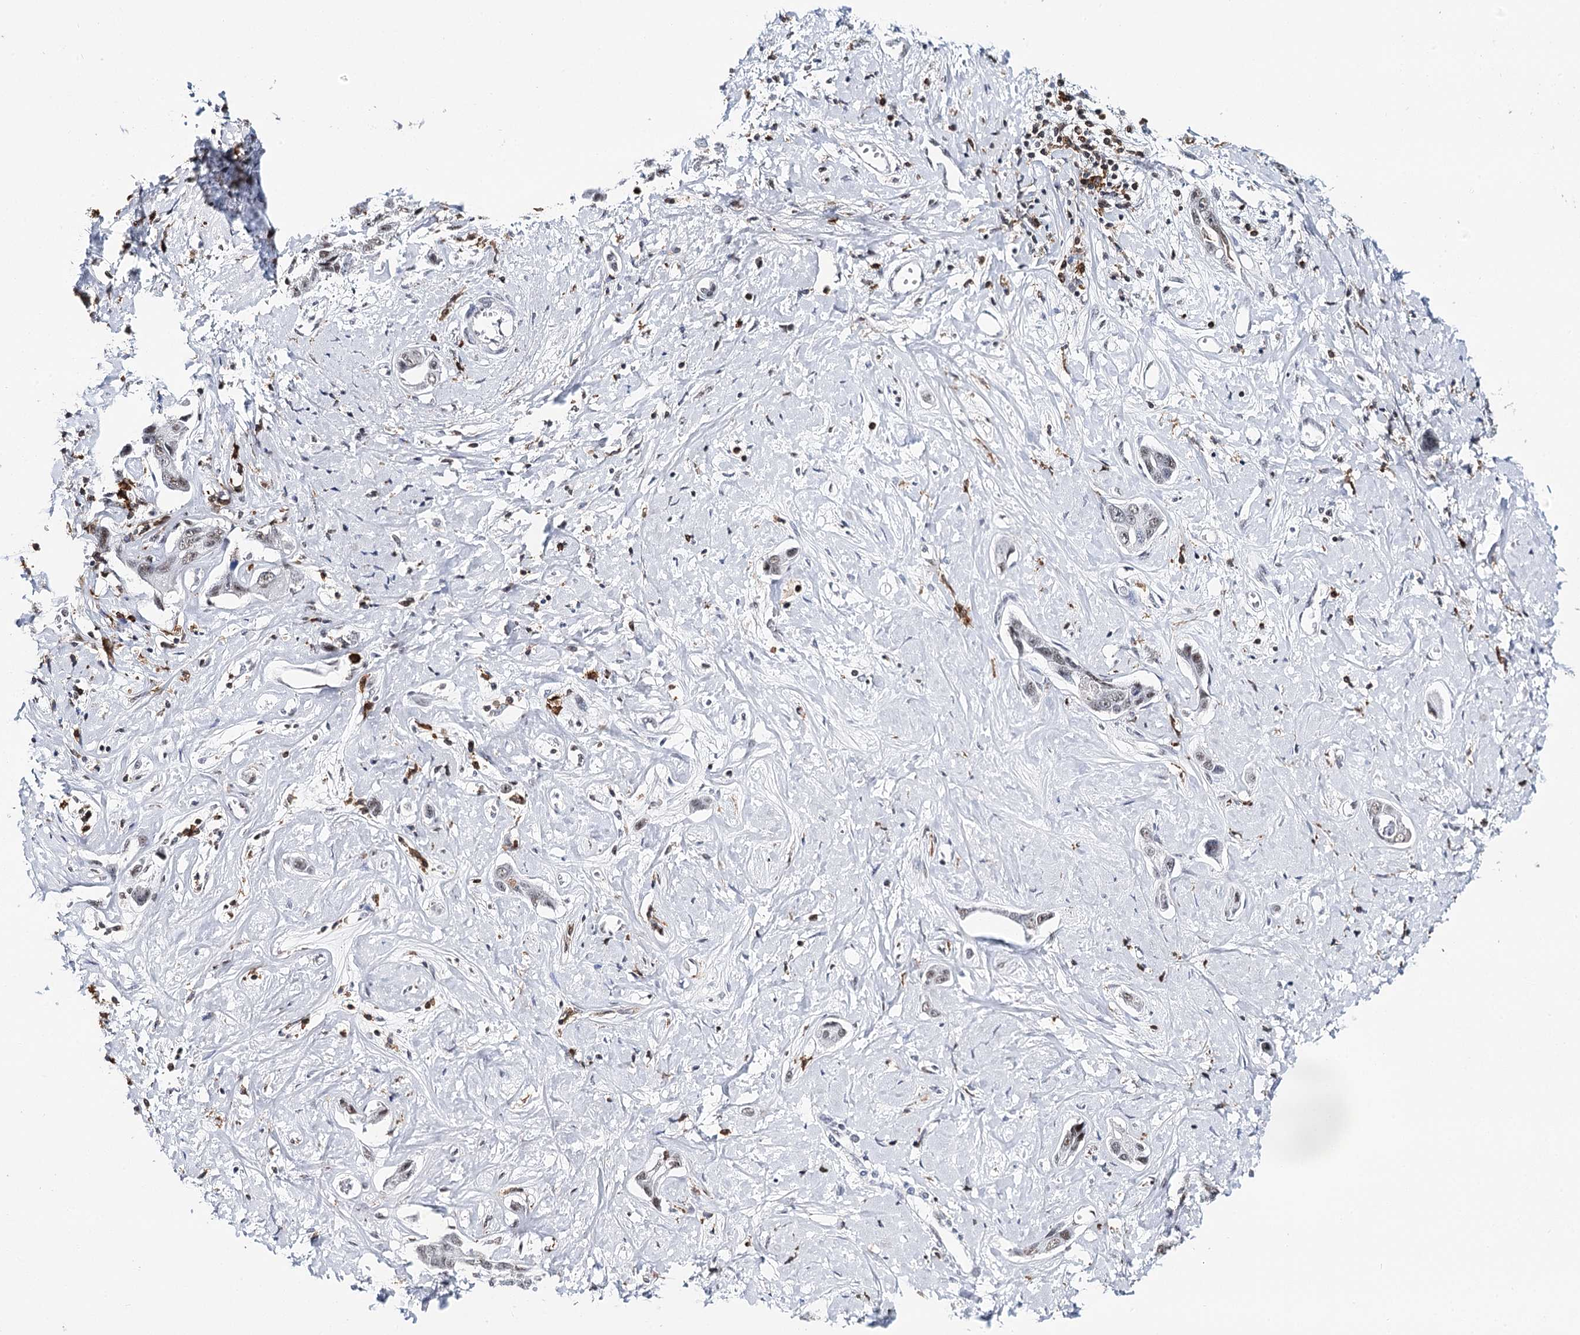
{"staining": {"intensity": "negative", "quantity": "none", "location": "none"}, "tissue": "liver cancer", "cell_type": "Tumor cells", "image_type": "cancer", "snomed": [{"axis": "morphology", "description": "Cholangiocarcinoma"}, {"axis": "topography", "description": "Liver"}], "caption": "Immunohistochemistry micrograph of neoplastic tissue: liver cancer (cholangiocarcinoma) stained with DAB (3,3'-diaminobenzidine) demonstrates no significant protein expression in tumor cells.", "gene": "BARD1", "patient": {"sex": "male", "age": 59}}